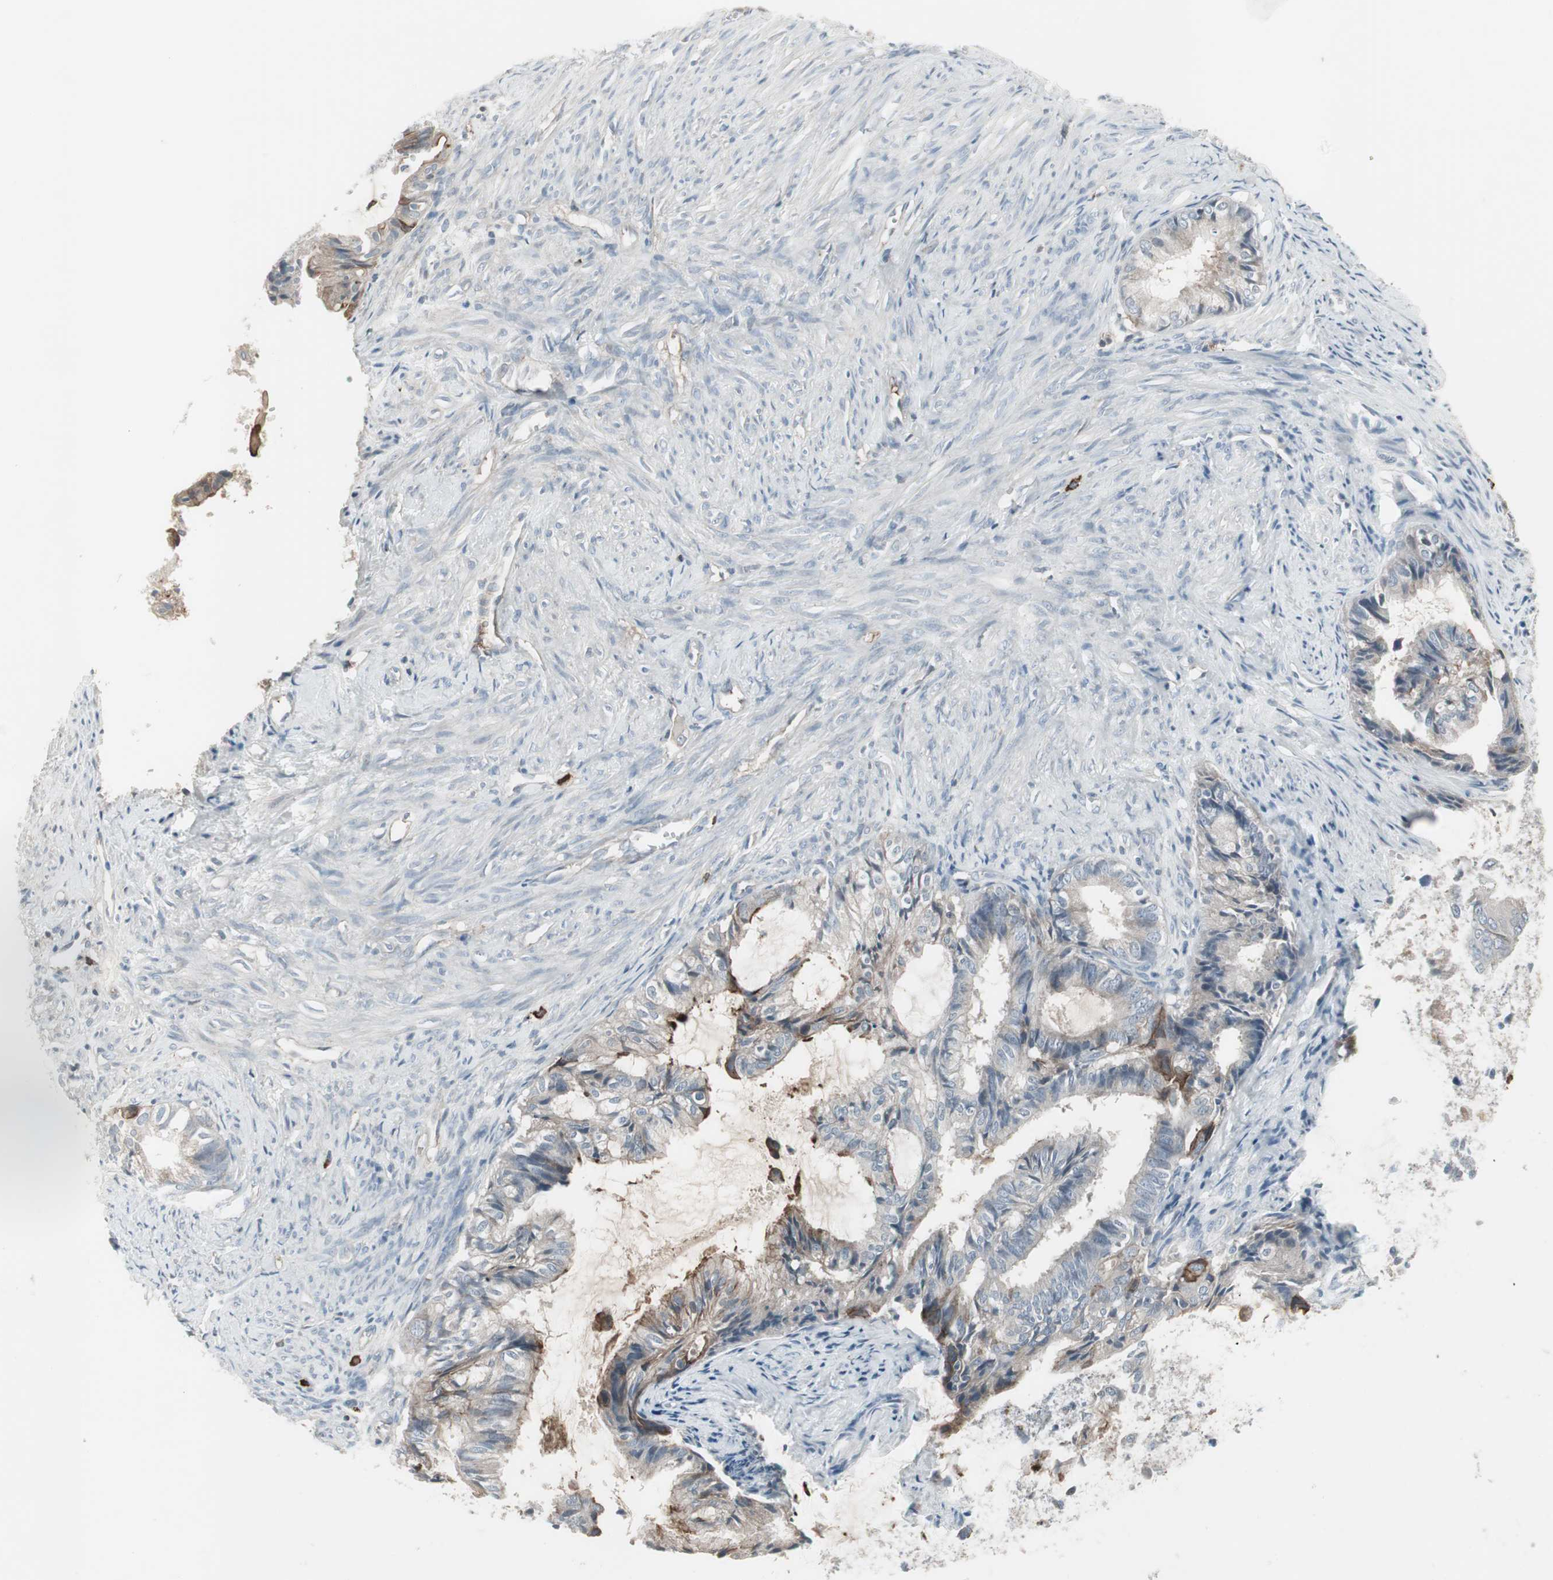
{"staining": {"intensity": "weak", "quantity": "25%-75%", "location": "cytoplasmic/membranous"}, "tissue": "cervical cancer", "cell_type": "Tumor cells", "image_type": "cancer", "snomed": [{"axis": "morphology", "description": "Normal tissue, NOS"}, {"axis": "morphology", "description": "Adenocarcinoma, NOS"}, {"axis": "topography", "description": "Cervix"}, {"axis": "topography", "description": "Endometrium"}], "caption": "An IHC photomicrograph of tumor tissue is shown. Protein staining in brown shows weak cytoplasmic/membranous positivity in cervical adenocarcinoma within tumor cells. The staining was performed using DAB (3,3'-diaminobenzidine), with brown indicating positive protein expression. Nuclei are stained blue with hematoxylin.", "gene": "ZSCAN32", "patient": {"sex": "female", "age": 86}}